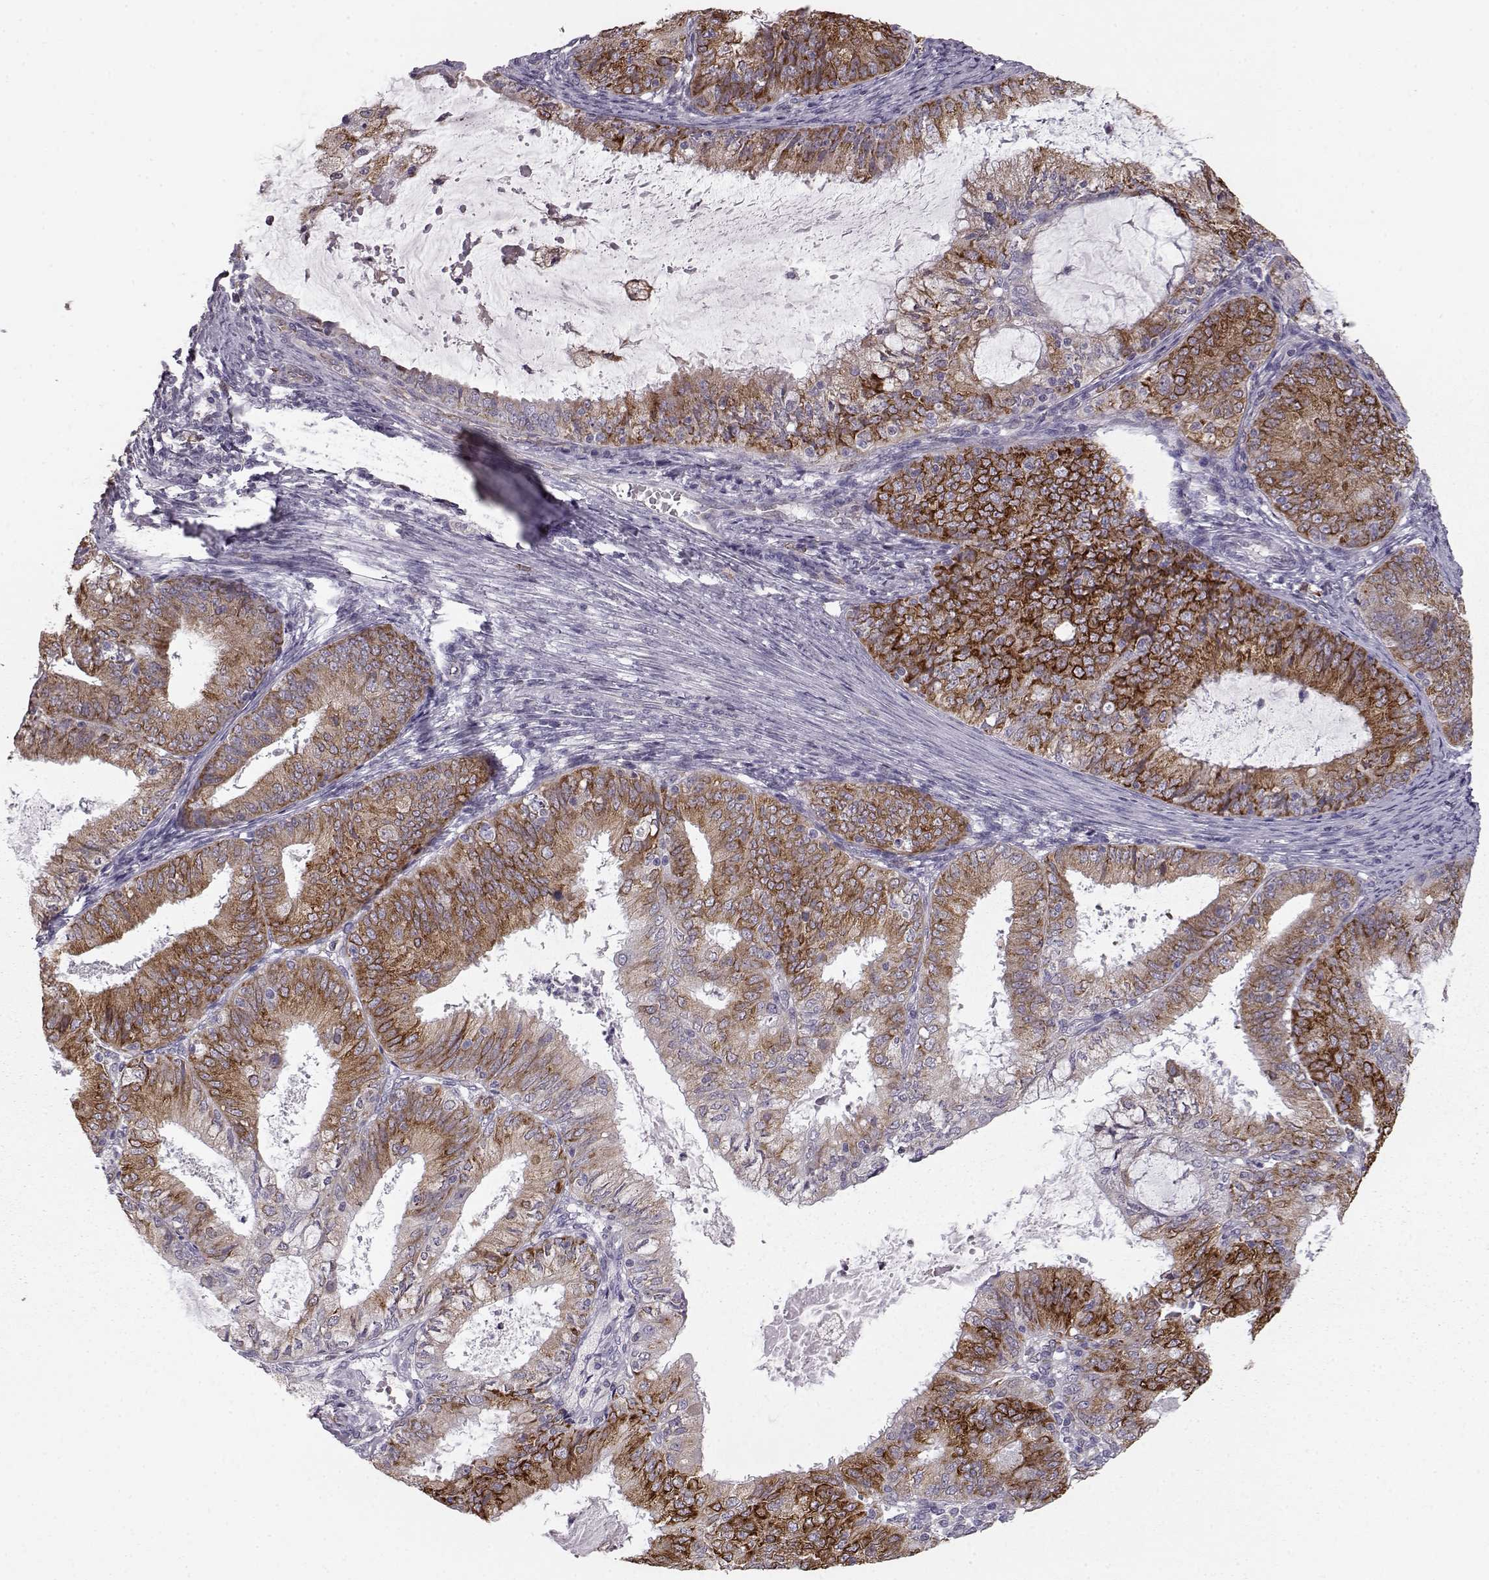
{"staining": {"intensity": "strong", "quantity": ">75%", "location": "cytoplasmic/membranous"}, "tissue": "endometrial cancer", "cell_type": "Tumor cells", "image_type": "cancer", "snomed": [{"axis": "morphology", "description": "Adenocarcinoma, NOS"}, {"axis": "topography", "description": "Endometrium"}], "caption": "An image of endometrial cancer stained for a protein shows strong cytoplasmic/membranous brown staining in tumor cells. (DAB IHC, brown staining for protein, blue staining for nuclei).", "gene": "ELOVL5", "patient": {"sex": "female", "age": 57}}